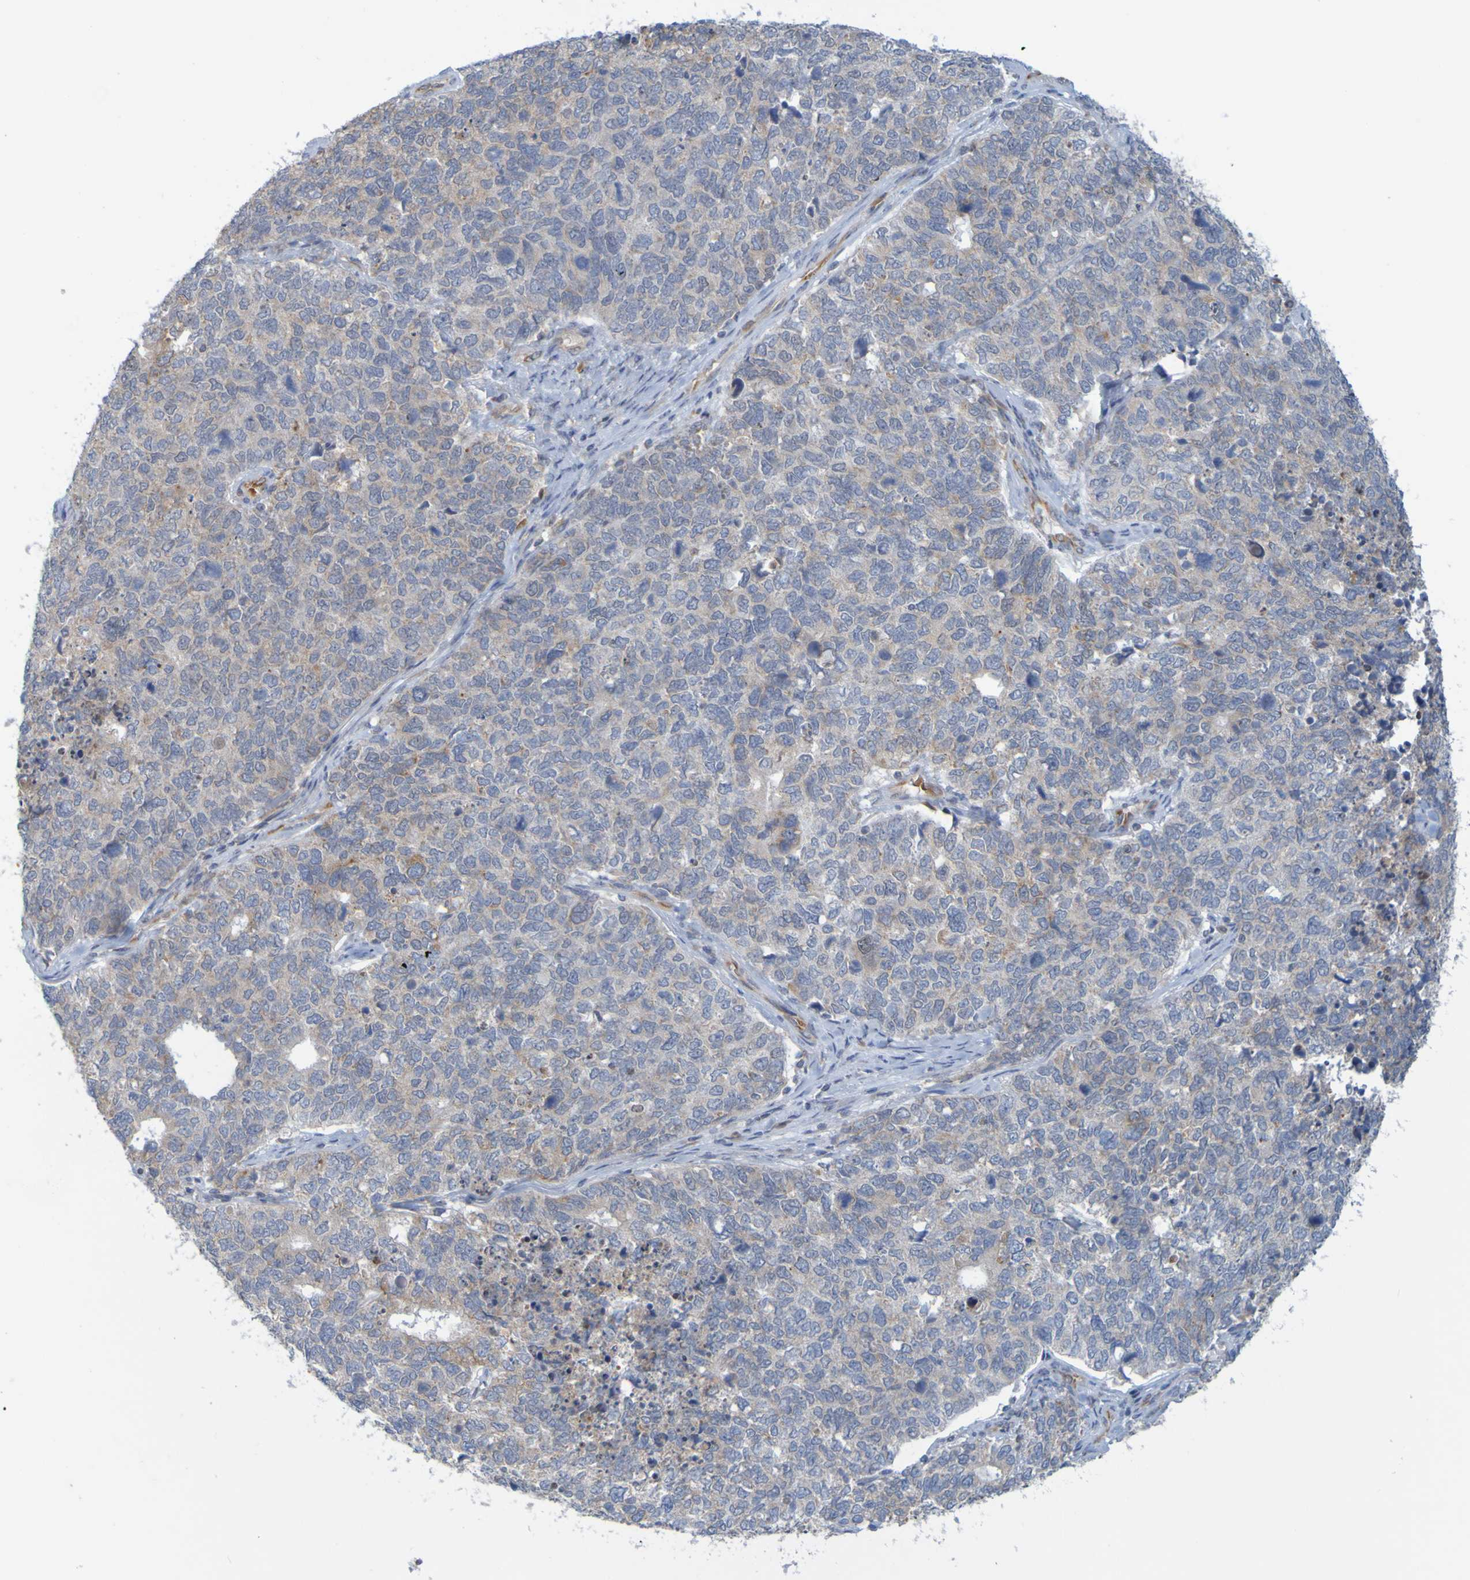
{"staining": {"intensity": "moderate", "quantity": "25%-75%", "location": "cytoplasmic/membranous"}, "tissue": "cervical cancer", "cell_type": "Tumor cells", "image_type": "cancer", "snomed": [{"axis": "morphology", "description": "Squamous cell carcinoma, NOS"}, {"axis": "topography", "description": "Cervix"}], "caption": "Human cervical cancer (squamous cell carcinoma) stained for a protein (brown) demonstrates moderate cytoplasmic/membranous positive expression in about 25%-75% of tumor cells.", "gene": "MOGS", "patient": {"sex": "female", "age": 63}}